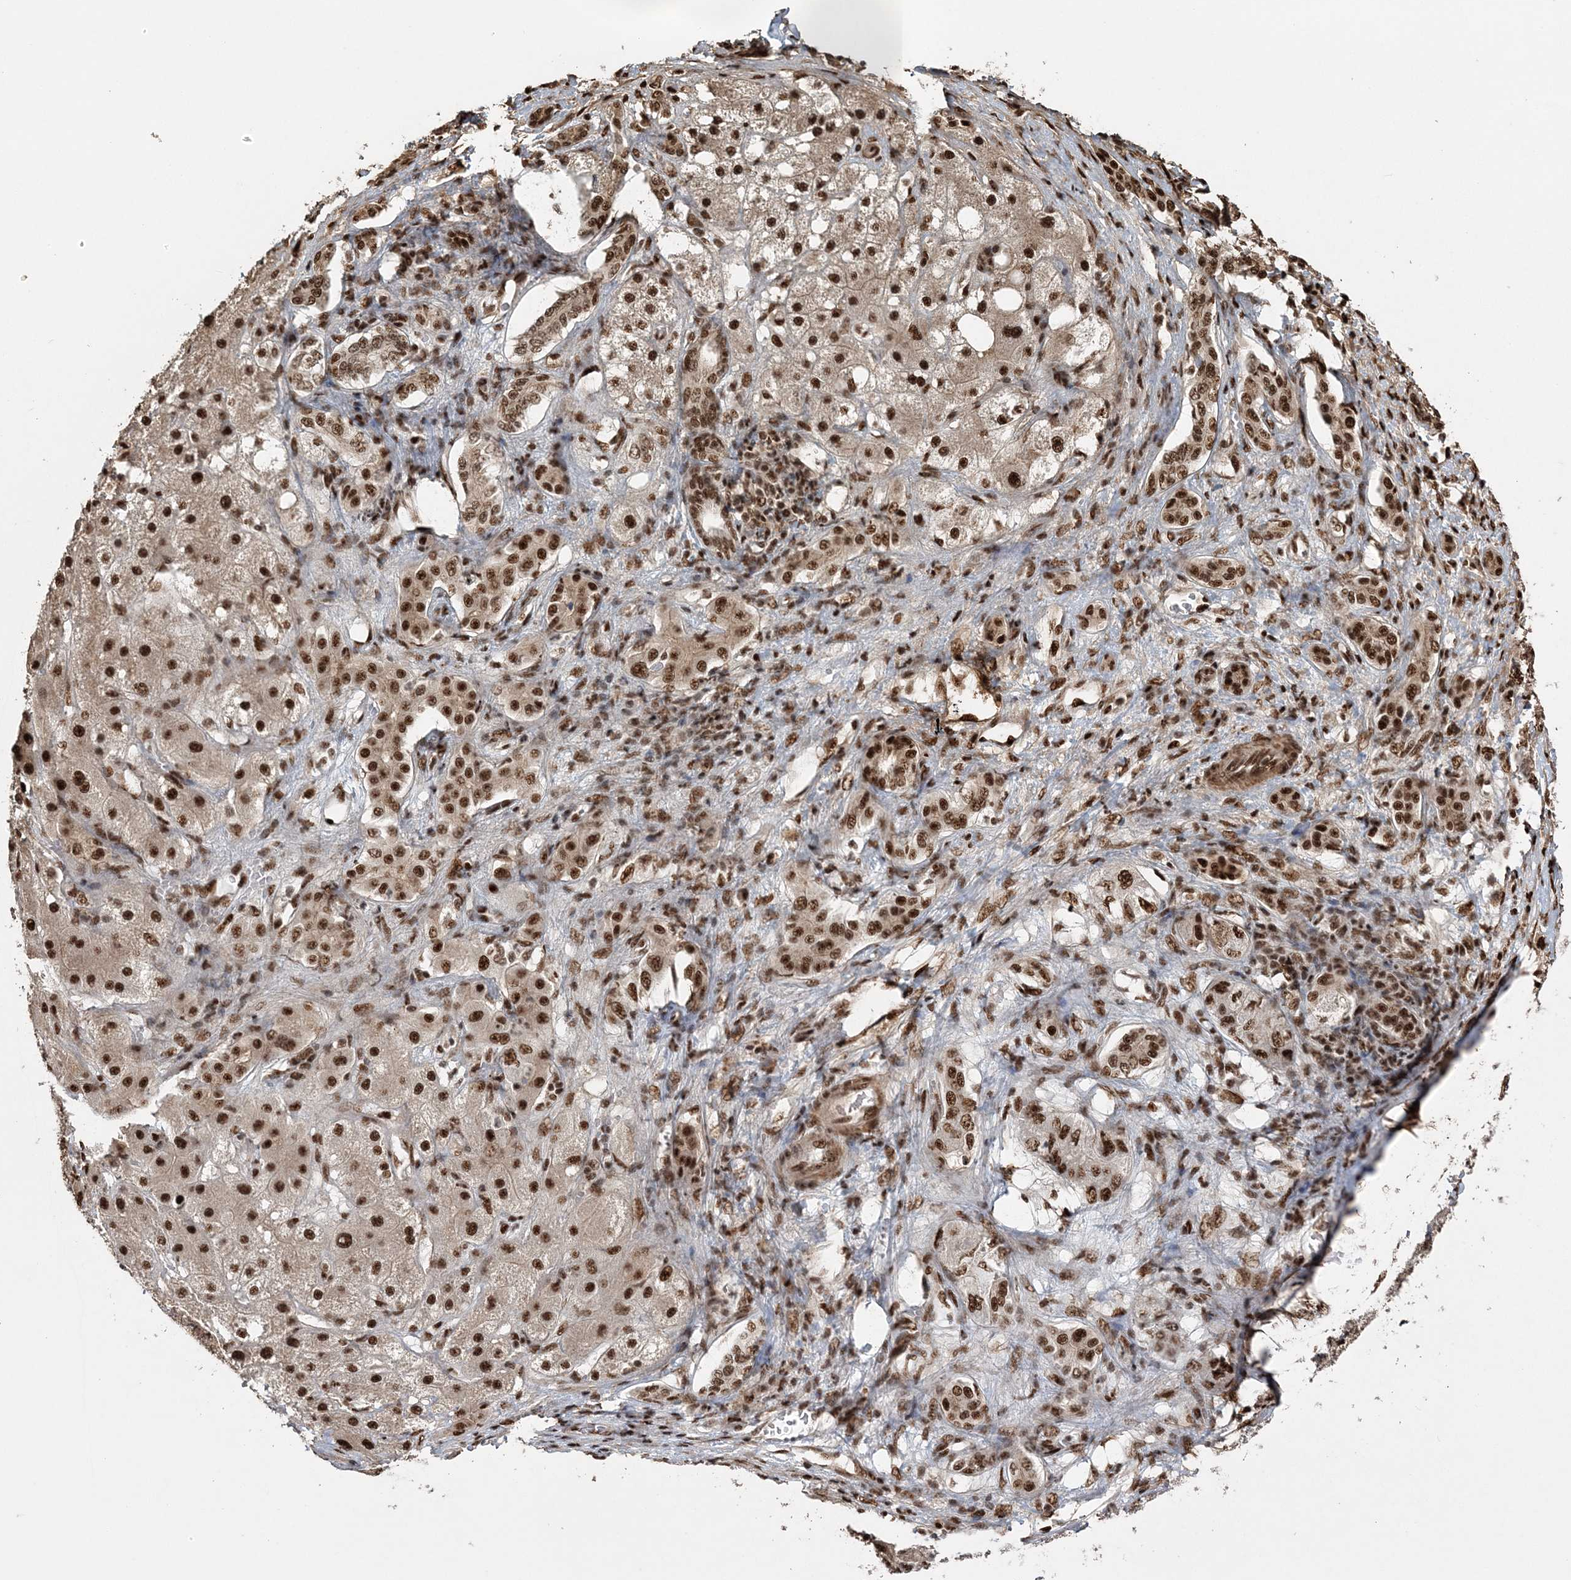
{"staining": {"intensity": "strong", "quantity": ">75%", "location": "nuclear"}, "tissue": "liver cancer", "cell_type": "Tumor cells", "image_type": "cancer", "snomed": [{"axis": "morphology", "description": "Carcinoma, Hepatocellular, NOS"}, {"axis": "topography", "description": "Liver"}], "caption": "IHC (DAB (3,3'-diaminobenzidine)) staining of human hepatocellular carcinoma (liver) exhibits strong nuclear protein expression in approximately >75% of tumor cells.", "gene": "EXOSC8", "patient": {"sex": "male", "age": 80}}